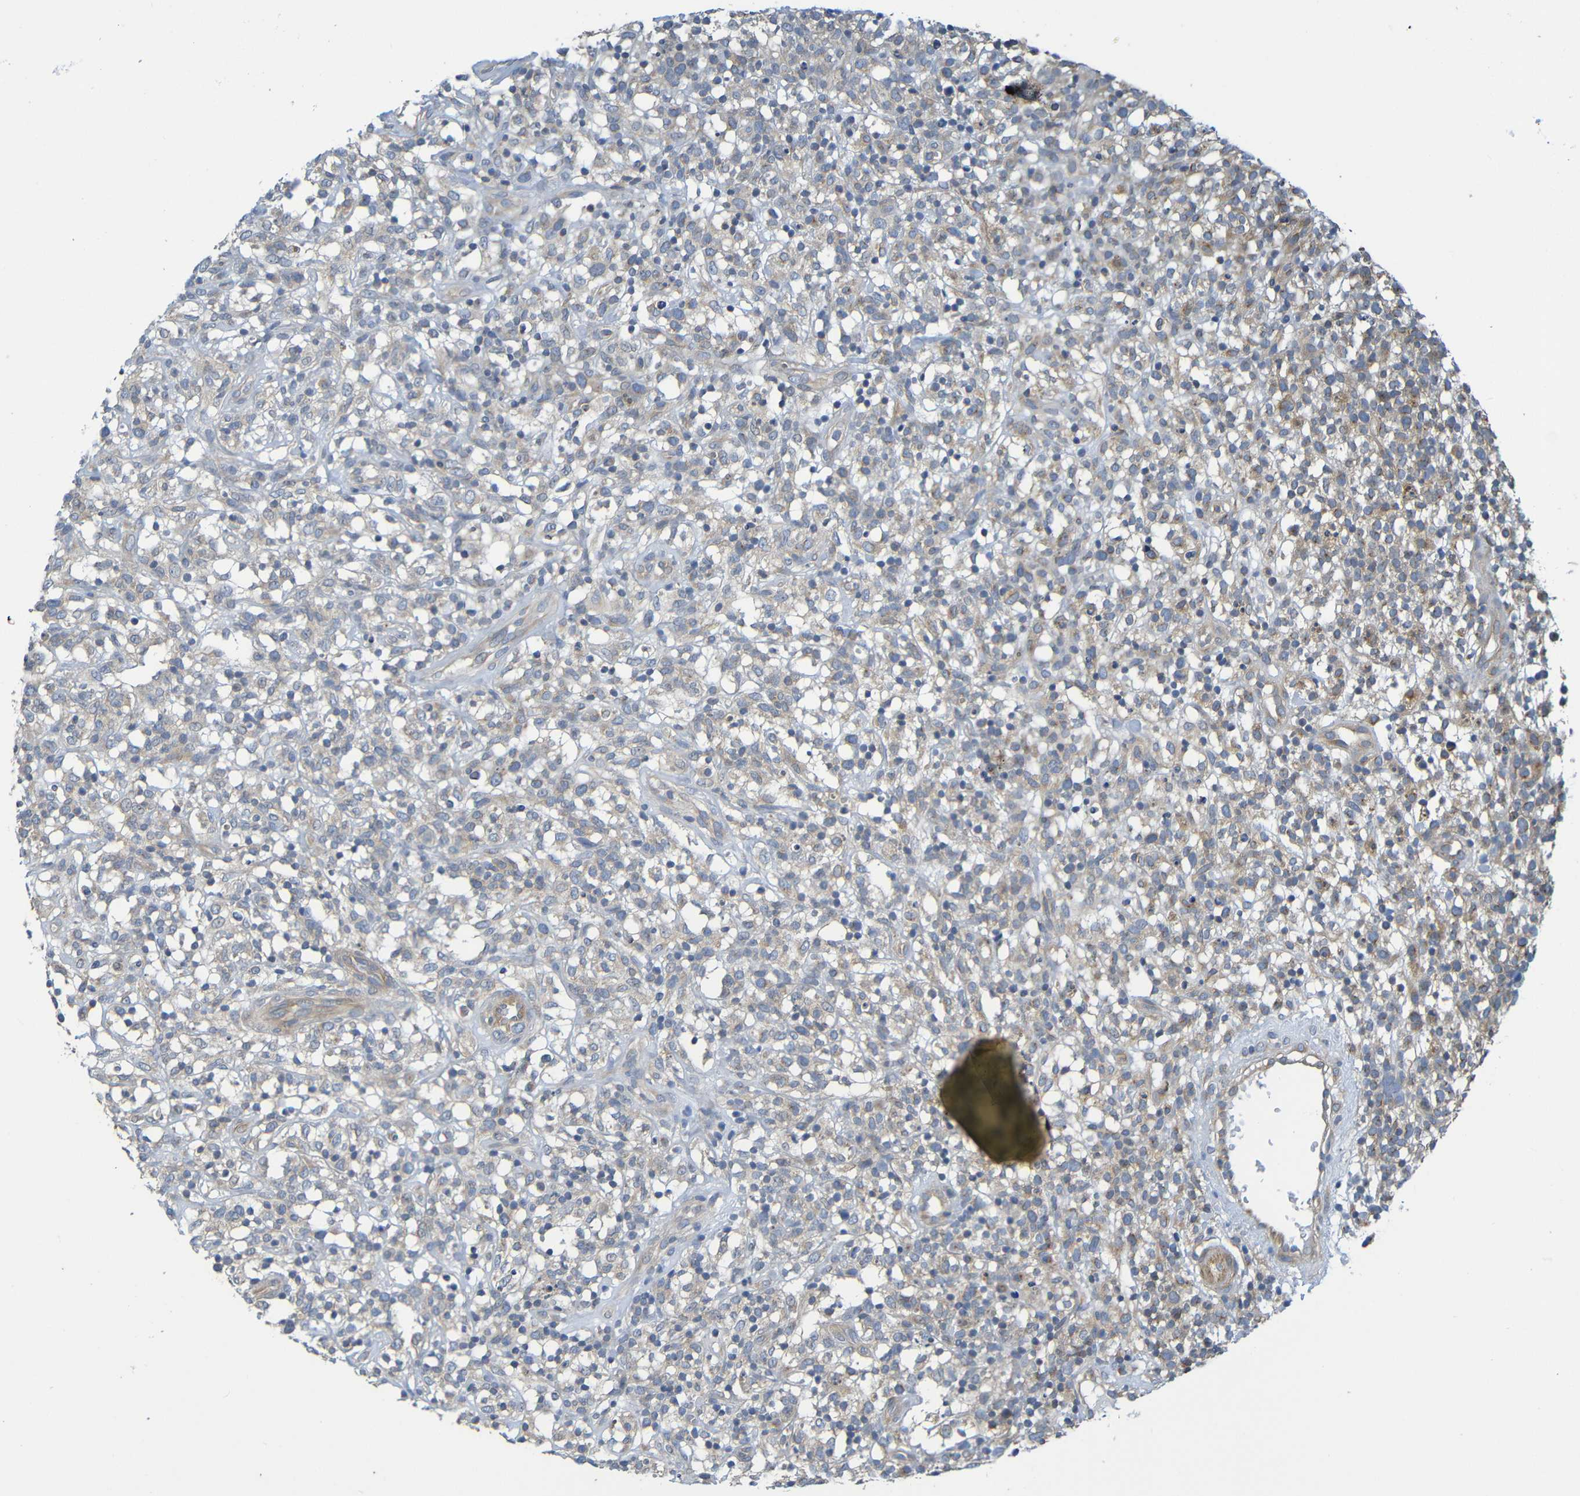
{"staining": {"intensity": "weak", "quantity": ">75%", "location": "cytoplasmic/membranous"}, "tissue": "lymphoma", "cell_type": "Tumor cells", "image_type": "cancer", "snomed": [{"axis": "morphology", "description": "Malignant lymphoma, non-Hodgkin's type, High grade"}, {"axis": "topography", "description": "Lymph node"}], "caption": "Lymphoma stained with DAB (3,3'-diaminobenzidine) immunohistochemistry (IHC) displays low levels of weak cytoplasmic/membranous expression in approximately >75% of tumor cells.", "gene": "CYP4F2", "patient": {"sex": "female", "age": 73}}